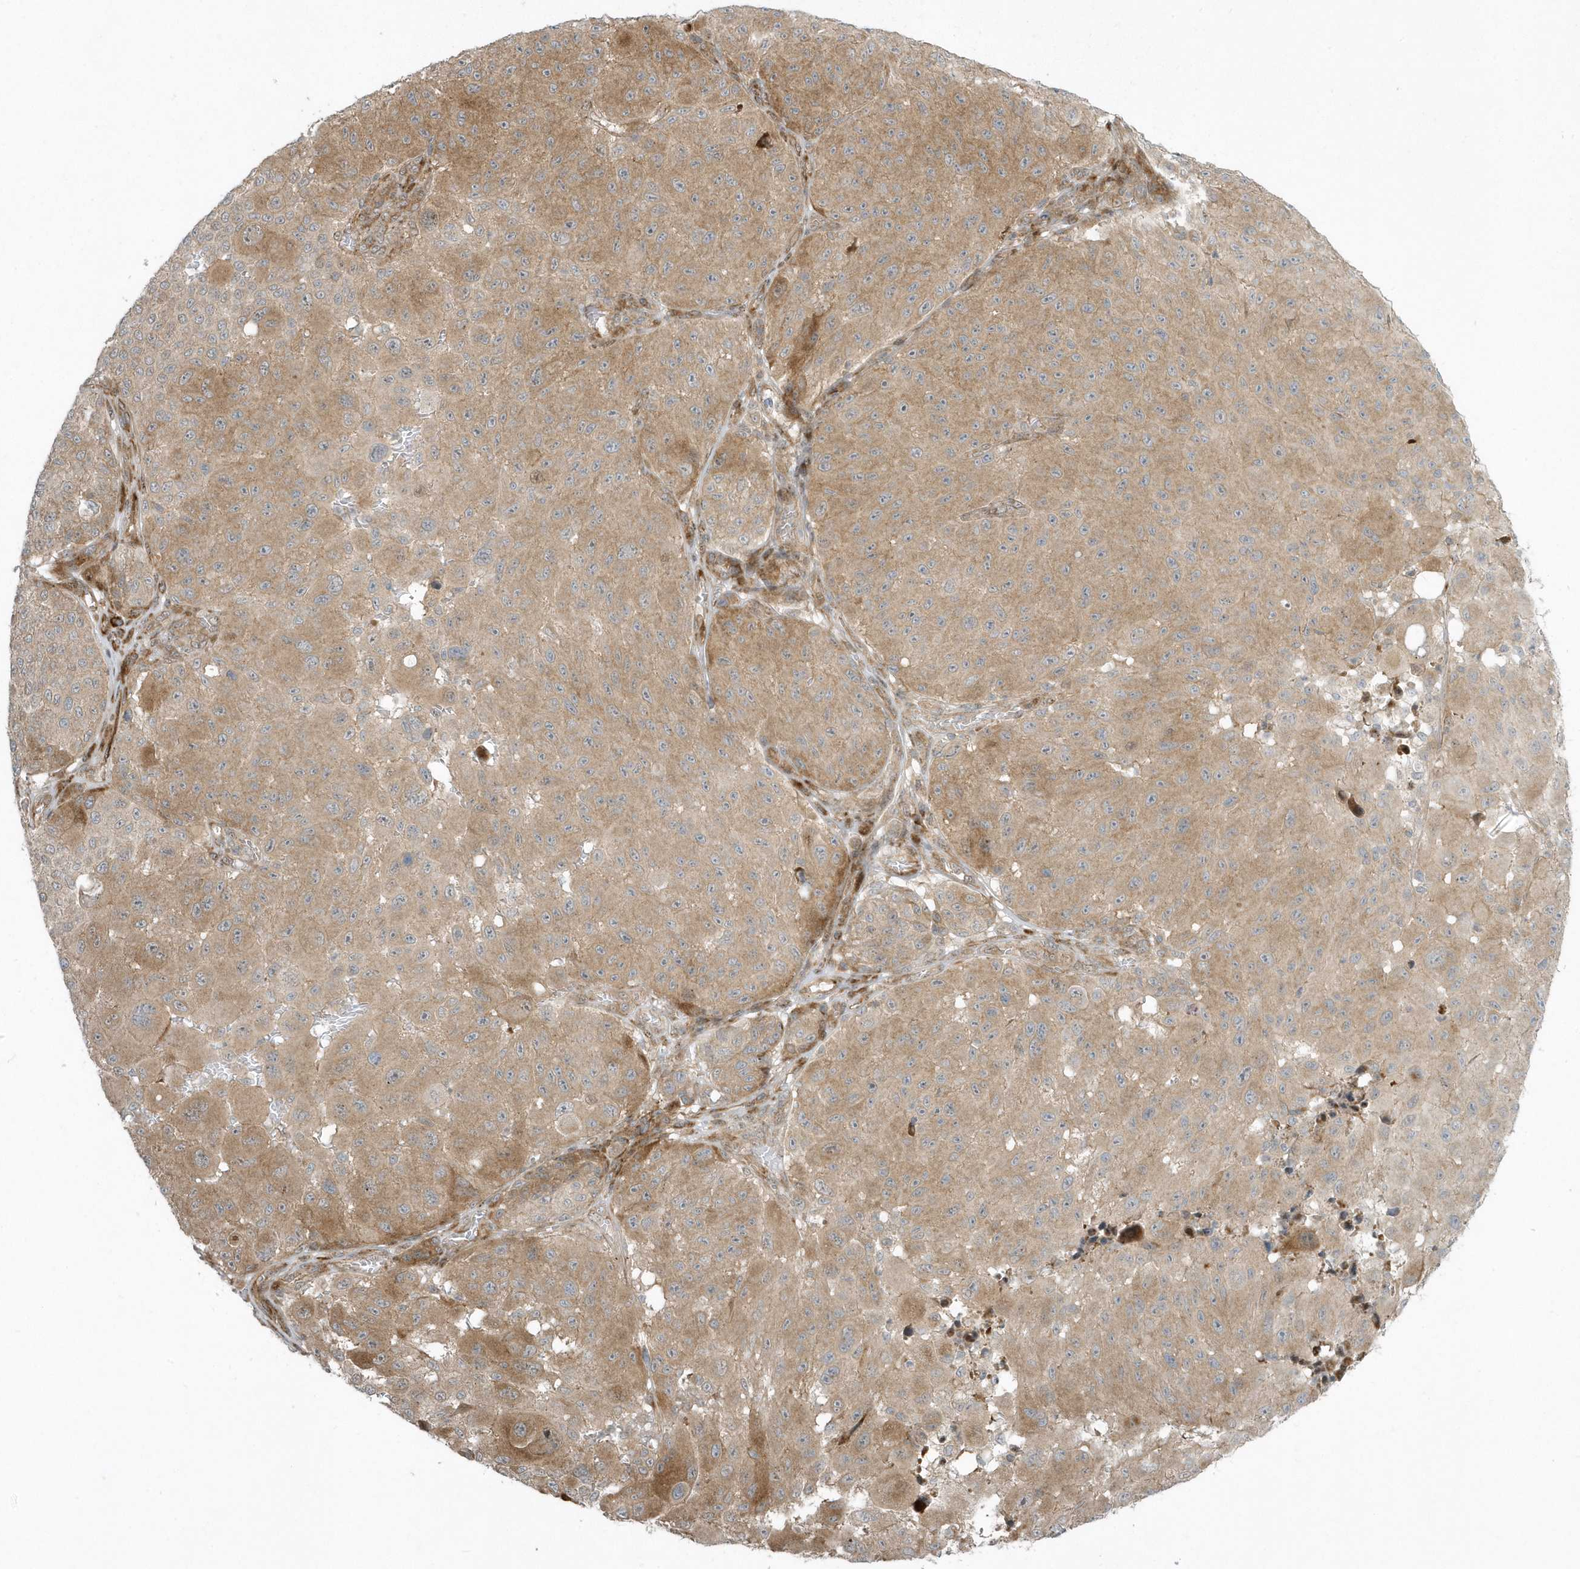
{"staining": {"intensity": "moderate", "quantity": ">75%", "location": "cytoplasmic/membranous"}, "tissue": "melanoma", "cell_type": "Tumor cells", "image_type": "cancer", "snomed": [{"axis": "morphology", "description": "Malignant melanoma, NOS"}, {"axis": "topography", "description": "Skin"}], "caption": "Protein expression analysis of human malignant melanoma reveals moderate cytoplasmic/membranous expression in approximately >75% of tumor cells. (DAB IHC with brightfield microscopy, high magnification).", "gene": "MASP2", "patient": {"sex": "male", "age": 83}}